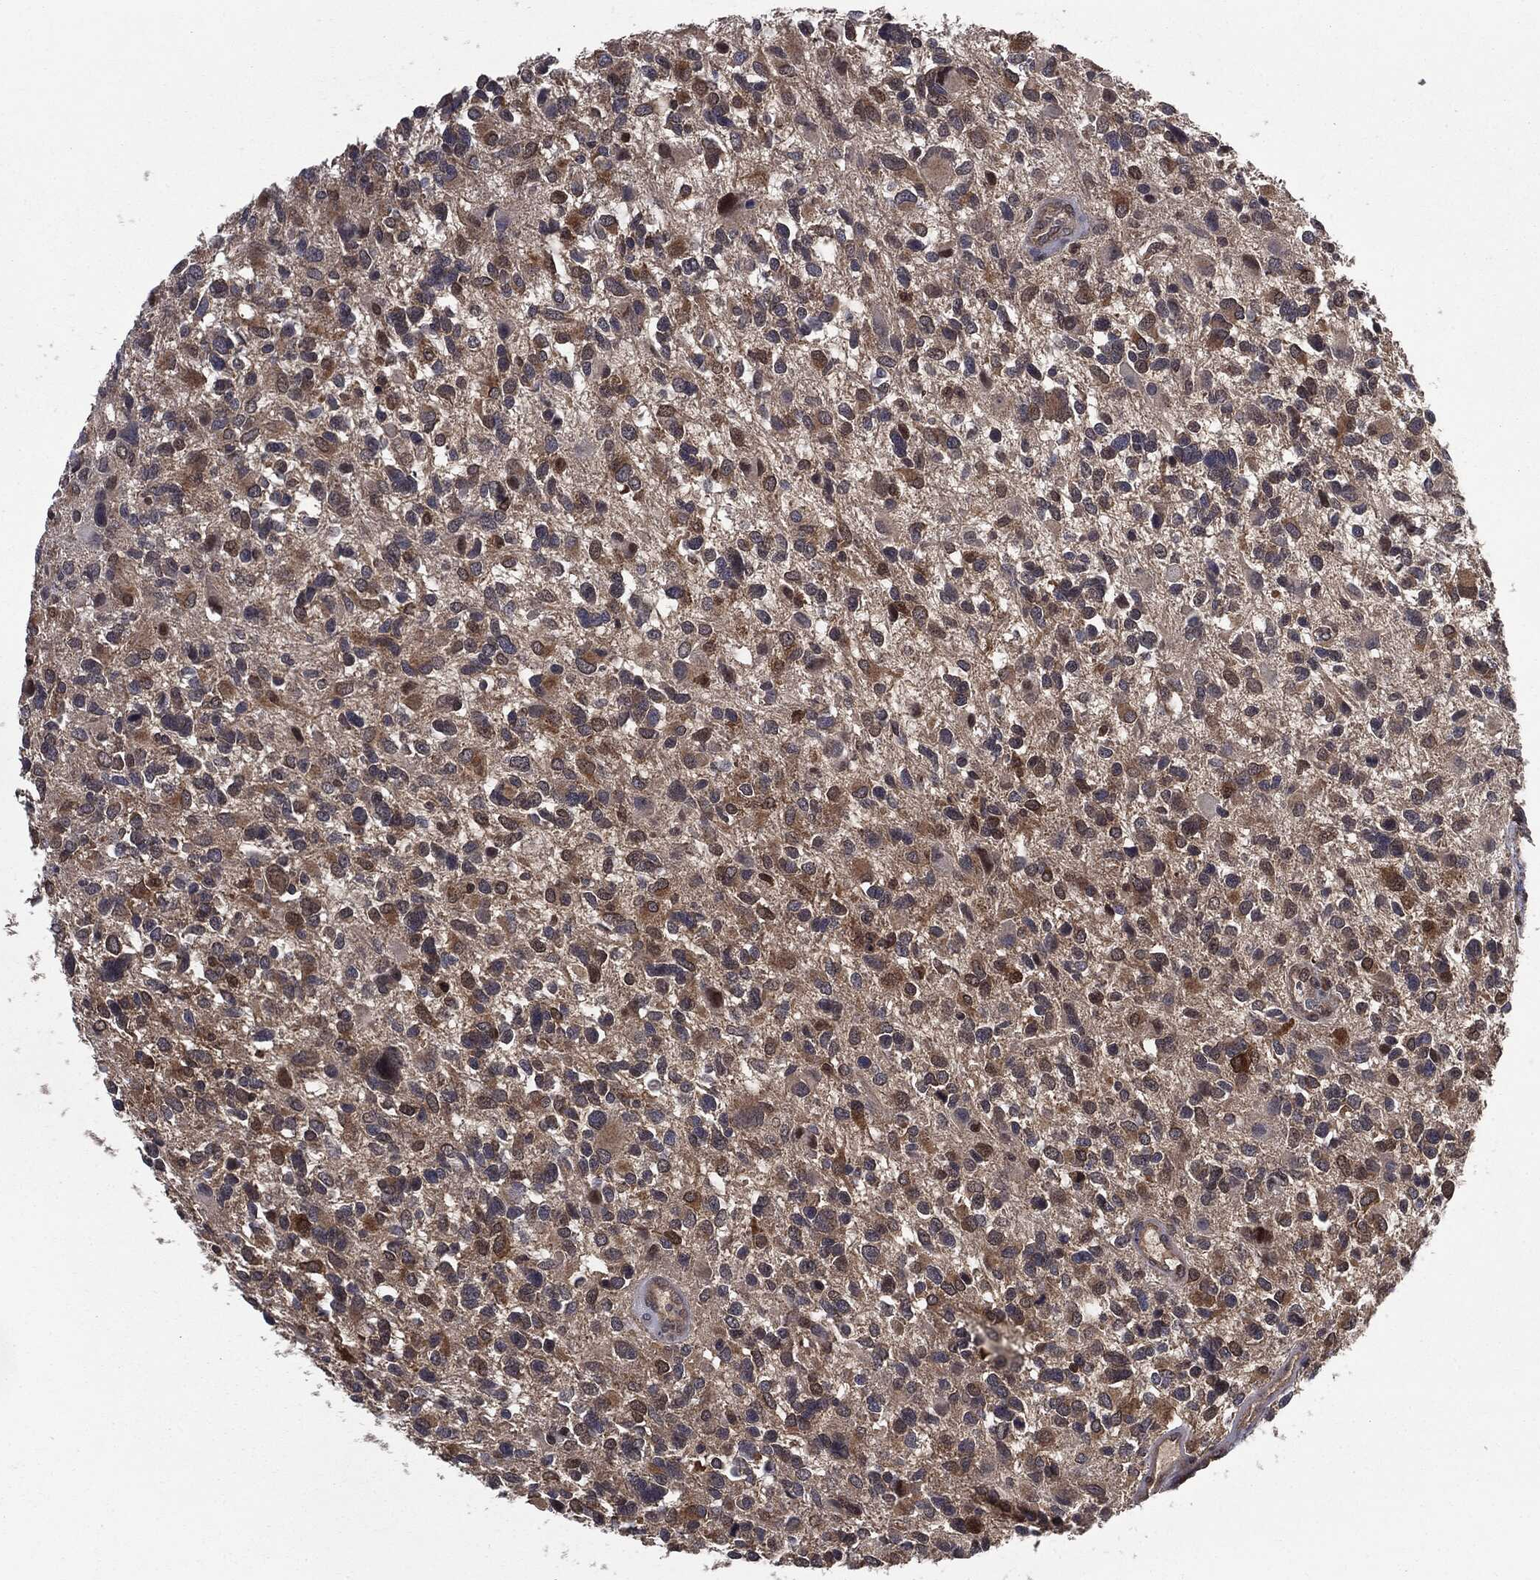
{"staining": {"intensity": "moderate", "quantity": "25%-75%", "location": "cytoplasmic/membranous"}, "tissue": "glioma", "cell_type": "Tumor cells", "image_type": "cancer", "snomed": [{"axis": "morphology", "description": "Glioma, malignant, Low grade"}, {"axis": "topography", "description": "Brain"}], "caption": "A micrograph of human glioma stained for a protein displays moderate cytoplasmic/membranous brown staining in tumor cells. Immunohistochemistry stains the protein of interest in brown and the nuclei are stained blue.", "gene": "GPI", "patient": {"sex": "female", "age": 32}}